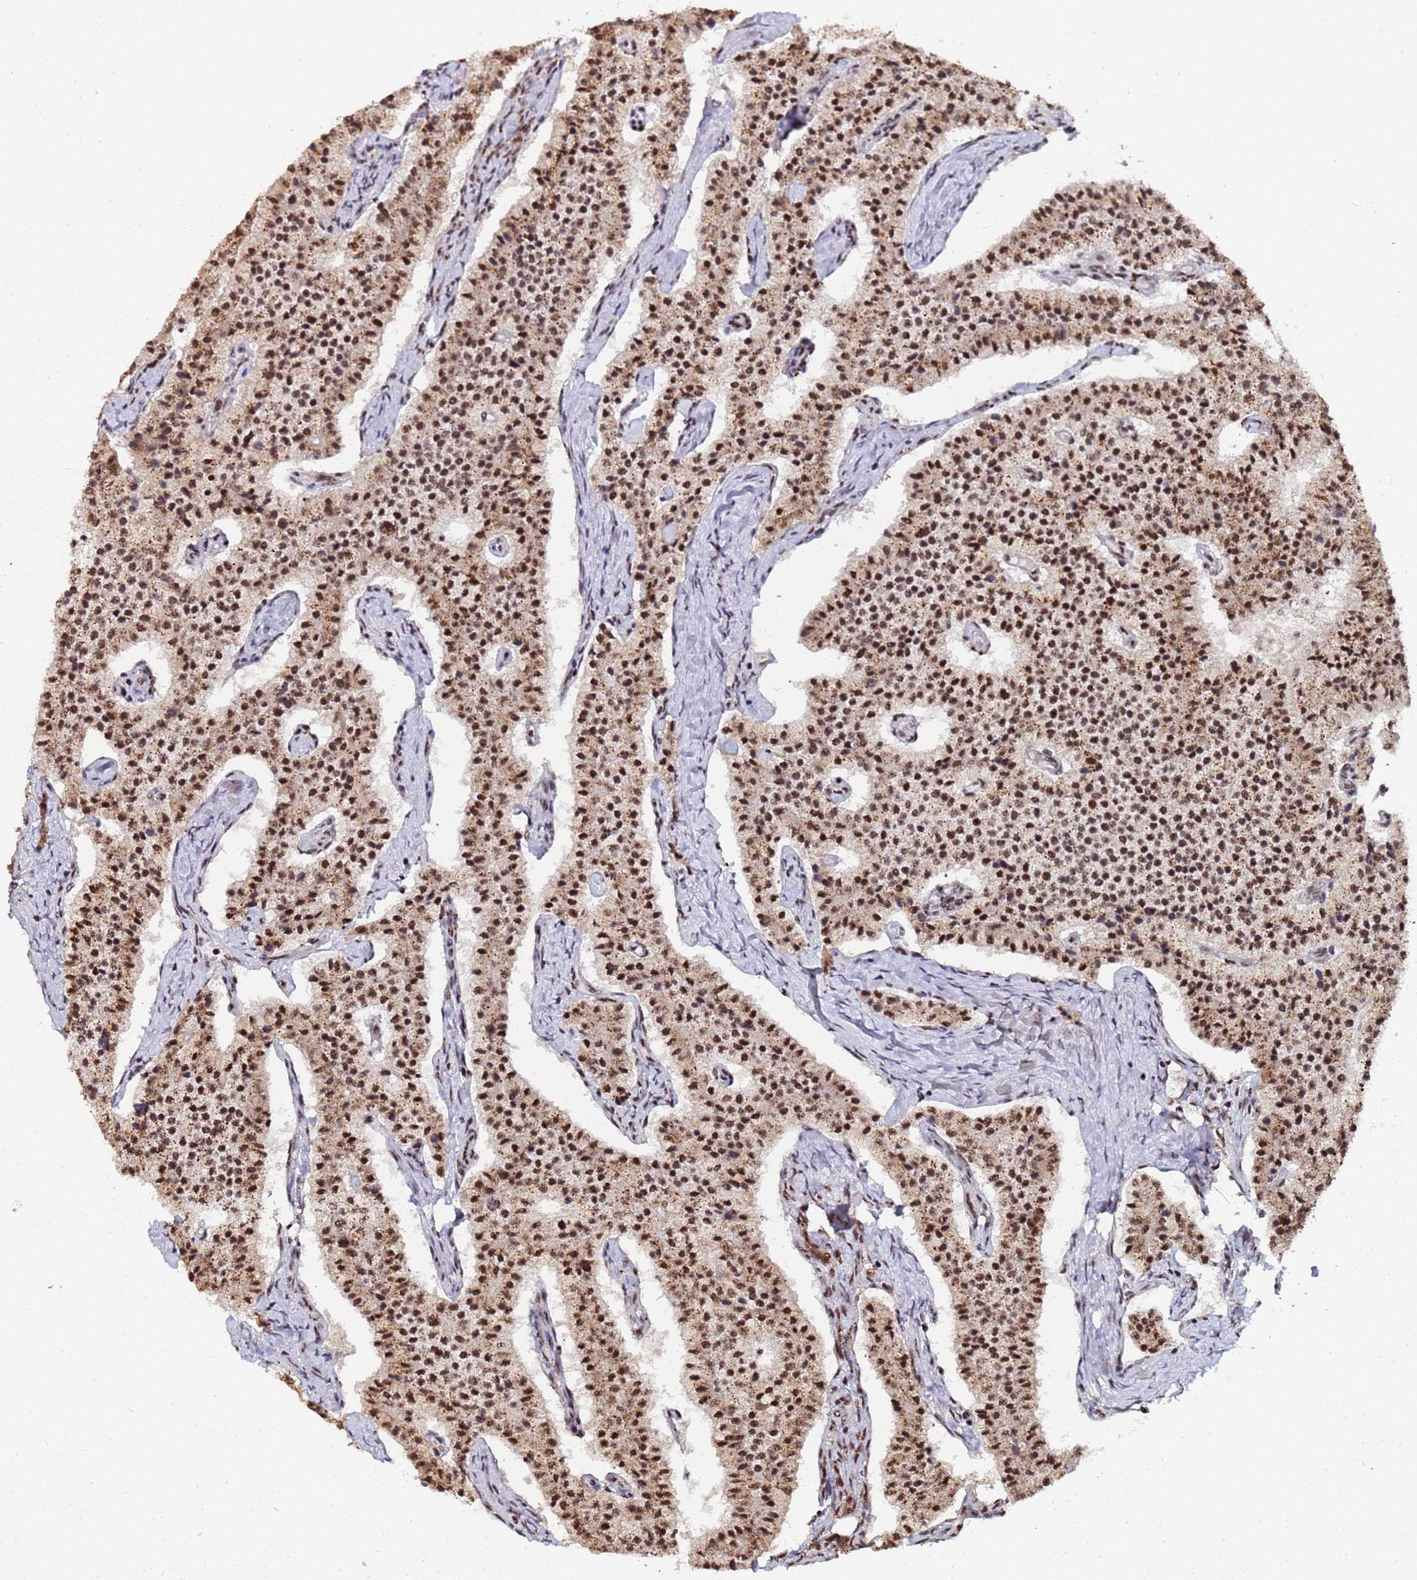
{"staining": {"intensity": "moderate", "quantity": ">75%", "location": "cytoplasmic/membranous,nuclear"}, "tissue": "carcinoid", "cell_type": "Tumor cells", "image_type": "cancer", "snomed": [{"axis": "morphology", "description": "Carcinoid, malignant, NOS"}, {"axis": "topography", "description": "Colon"}], "caption": "Carcinoid tissue shows moderate cytoplasmic/membranous and nuclear positivity in about >75% of tumor cells, visualized by immunohistochemistry. The staining was performed using DAB (3,3'-diaminobenzidine), with brown indicating positive protein expression. Nuclei are stained blue with hematoxylin.", "gene": "SF3B2", "patient": {"sex": "female", "age": 52}}